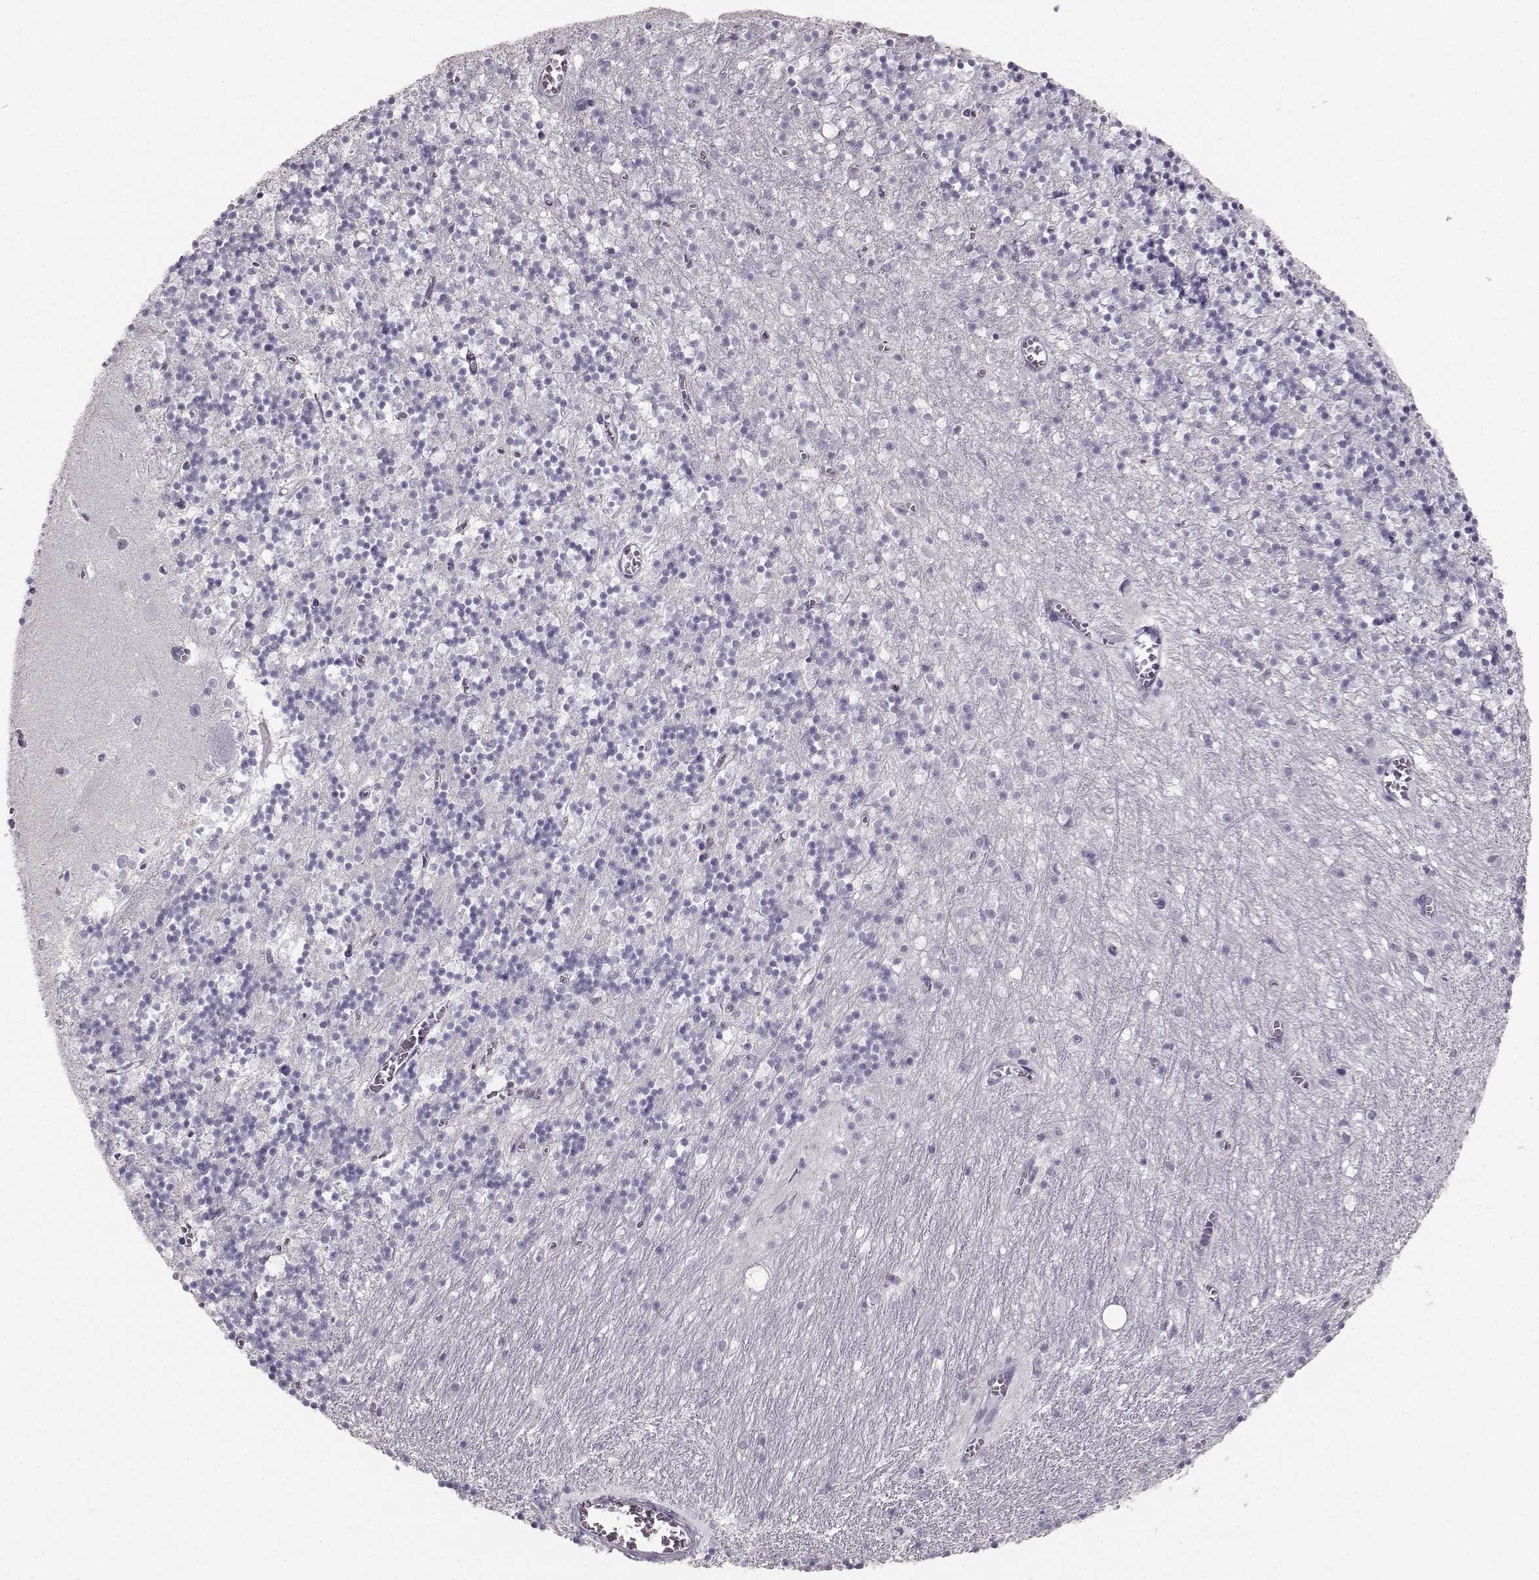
{"staining": {"intensity": "negative", "quantity": "none", "location": "none"}, "tissue": "cerebellum", "cell_type": "Cells in granular layer", "image_type": "normal", "snomed": [{"axis": "morphology", "description": "Normal tissue, NOS"}, {"axis": "topography", "description": "Cerebellum"}], "caption": "This image is of normal cerebellum stained with immunohistochemistry (IHC) to label a protein in brown with the nuclei are counter-stained blue. There is no positivity in cells in granular layer.", "gene": "CASR", "patient": {"sex": "female", "age": 64}}